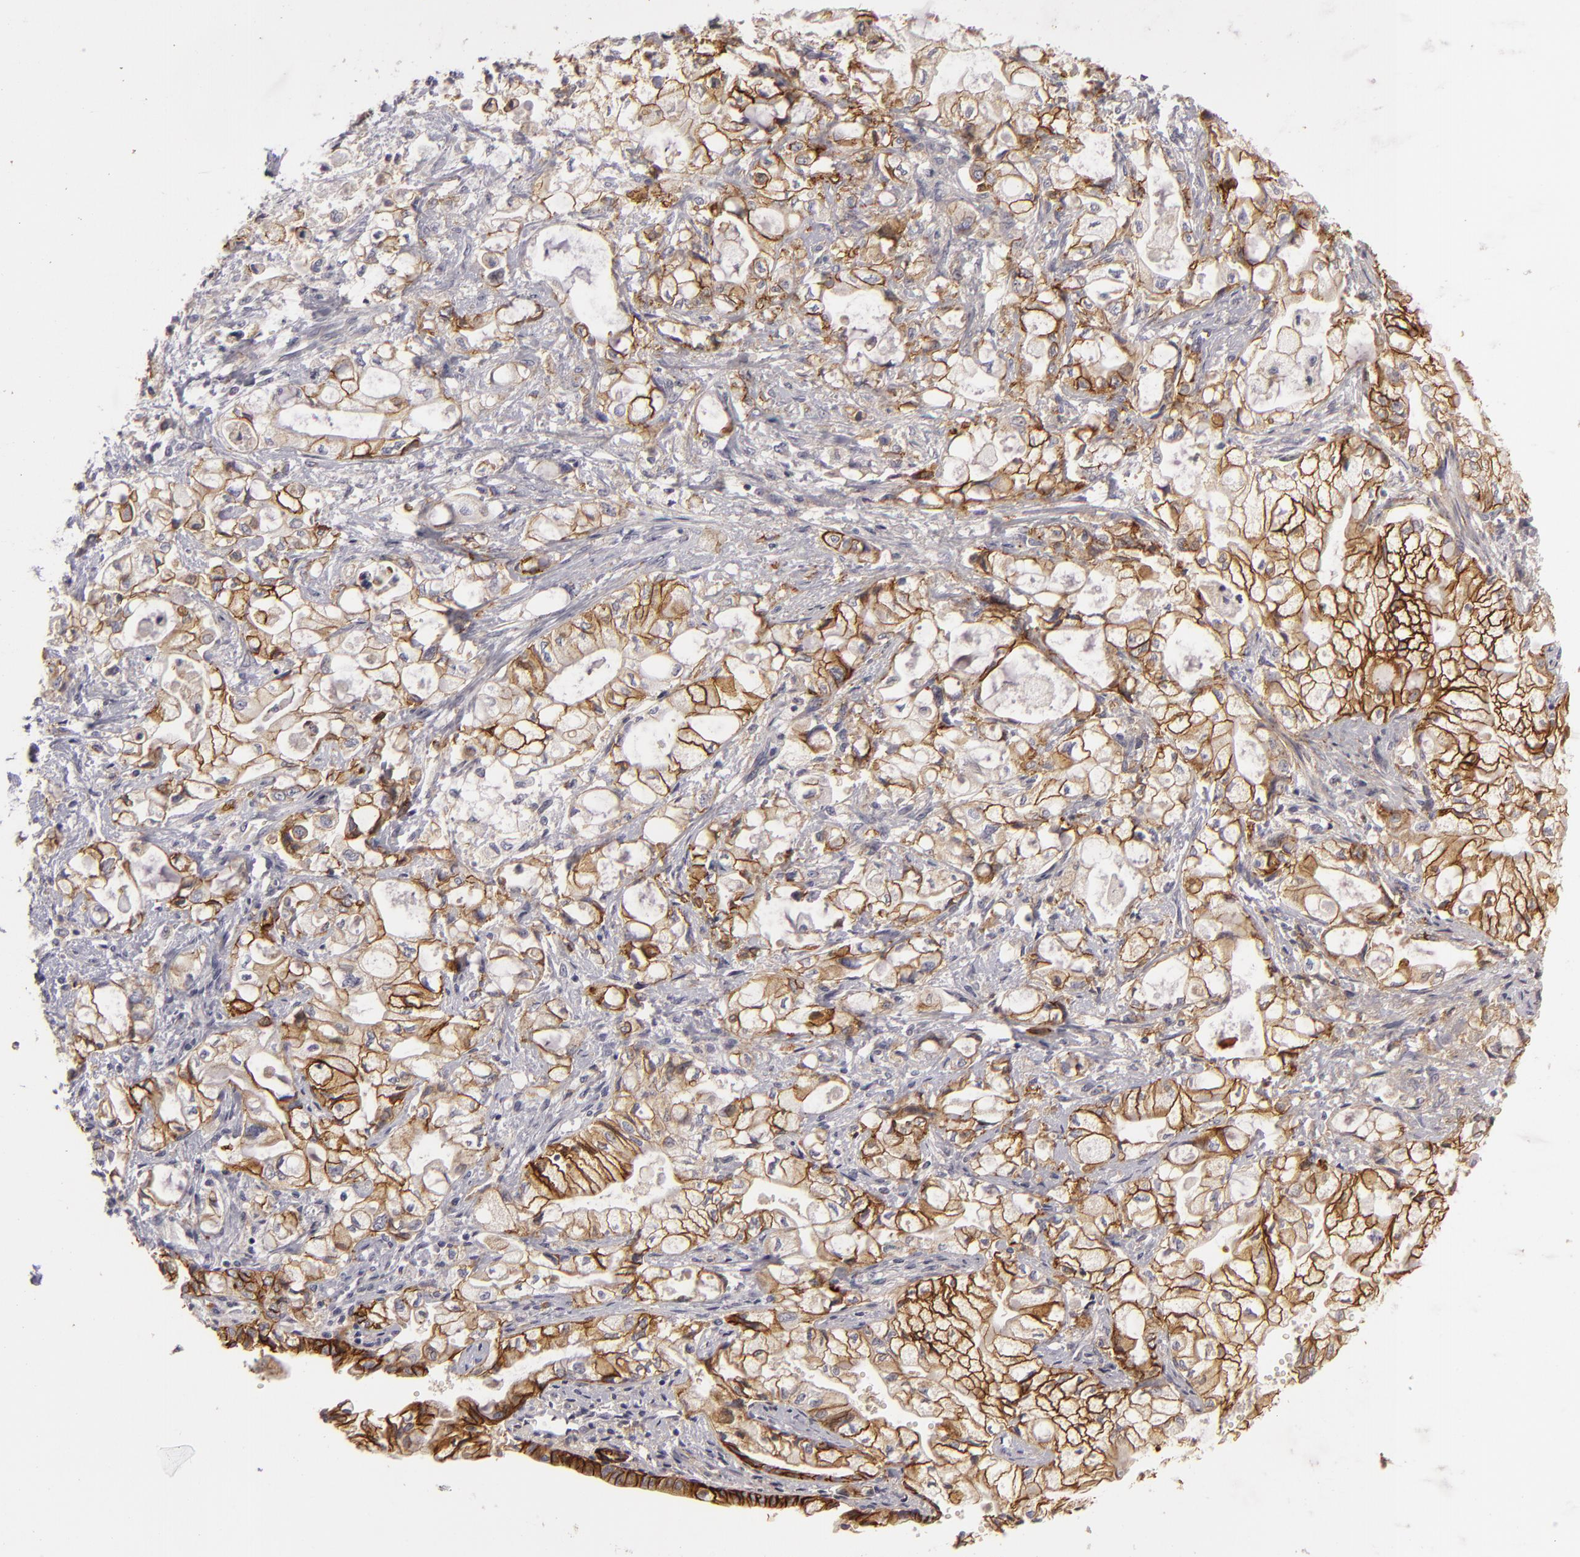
{"staining": {"intensity": "moderate", "quantity": "25%-75%", "location": "cytoplasmic/membranous"}, "tissue": "pancreatic cancer", "cell_type": "Tumor cells", "image_type": "cancer", "snomed": [{"axis": "morphology", "description": "Adenocarcinoma, NOS"}, {"axis": "topography", "description": "Pancreas"}], "caption": "A photomicrograph of human pancreatic cancer (adenocarcinoma) stained for a protein reveals moderate cytoplasmic/membranous brown staining in tumor cells. (brown staining indicates protein expression, while blue staining denotes nuclei).", "gene": "ALCAM", "patient": {"sex": "male", "age": 79}}